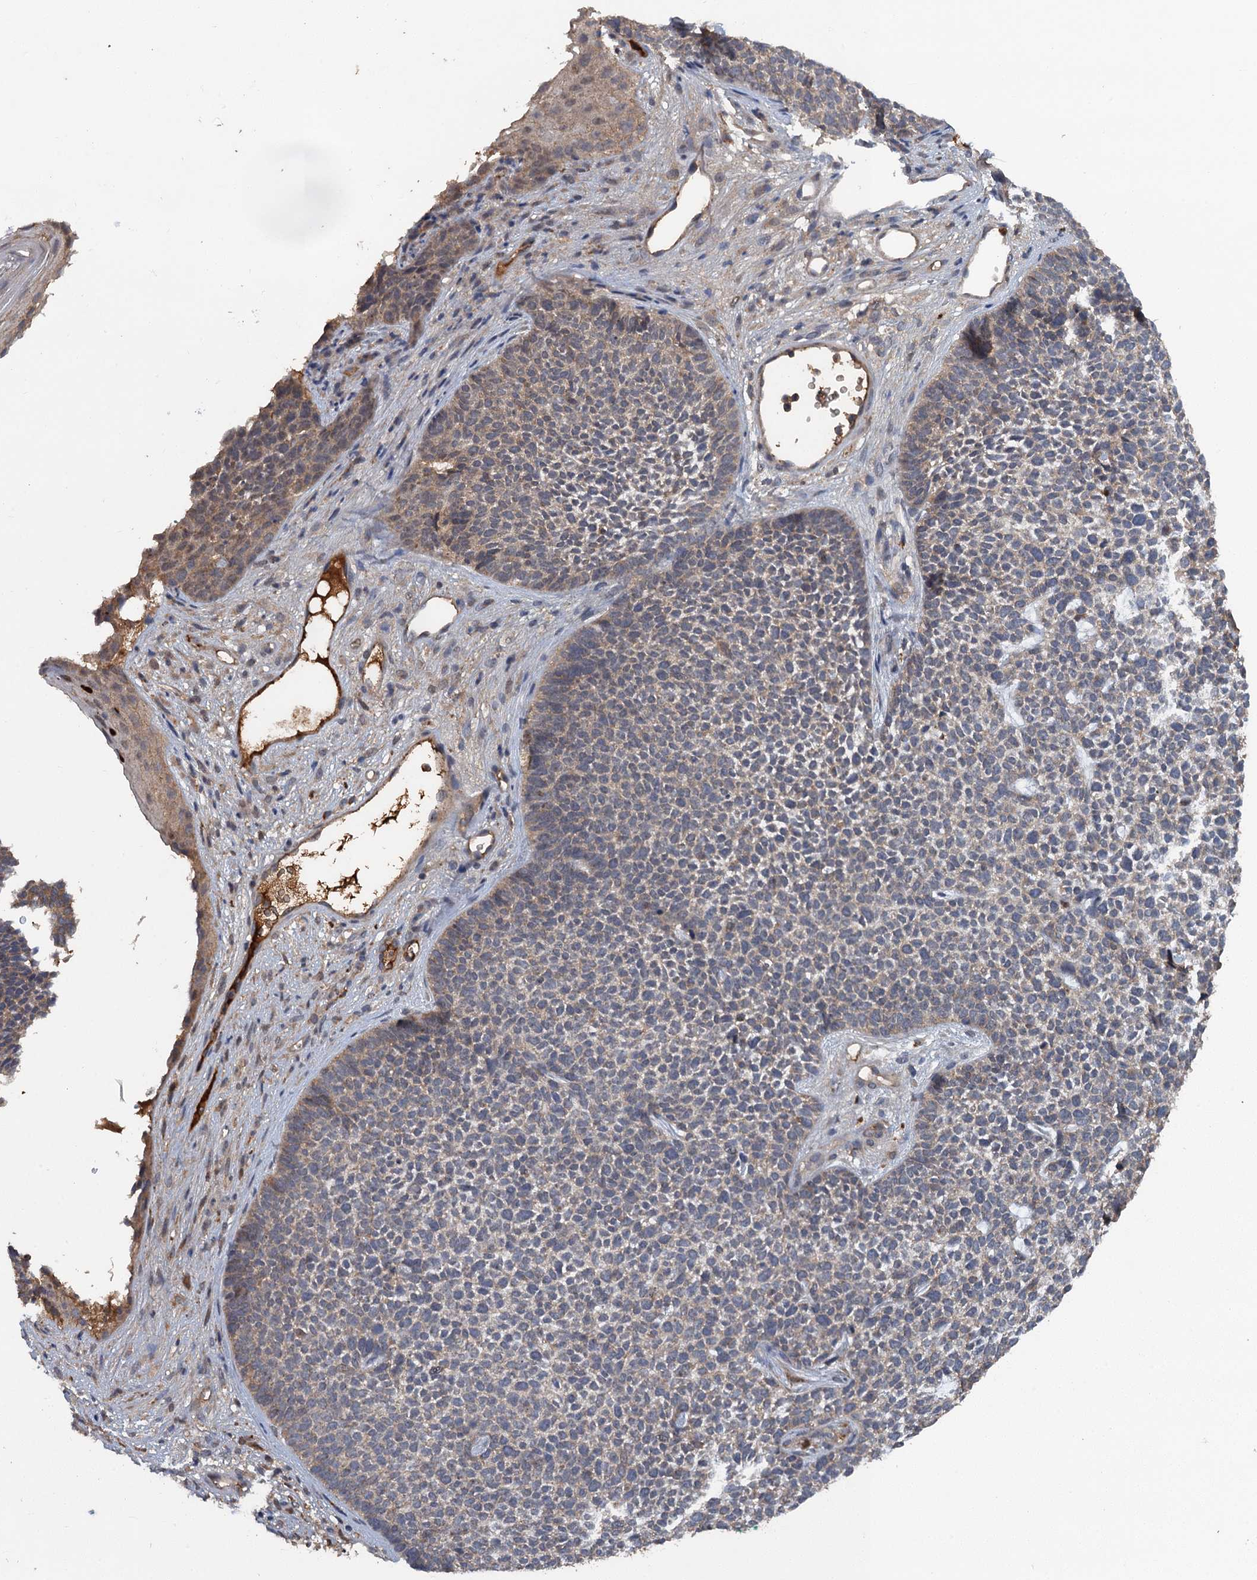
{"staining": {"intensity": "weak", "quantity": "<25%", "location": "cytoplasmic/membranous"}, "tissue": "skin cancer", "cell_type": "Tumor cells", "image_type": "cancer", "snomed": [{"axis": "morphology", "description": "Basal cell carcinoma"}, {"axis": "topography", "description": "Skin"}], "caption": "High magnification brightfield microscopy of skin cancer (basal cell carcinoma) stained with DAB (brown) and counterstained with hematoxylin (blue): tumor cells show no significant staining.", "gene": "HAPLN3", "patient": {"sex": "female", "age": 84}}